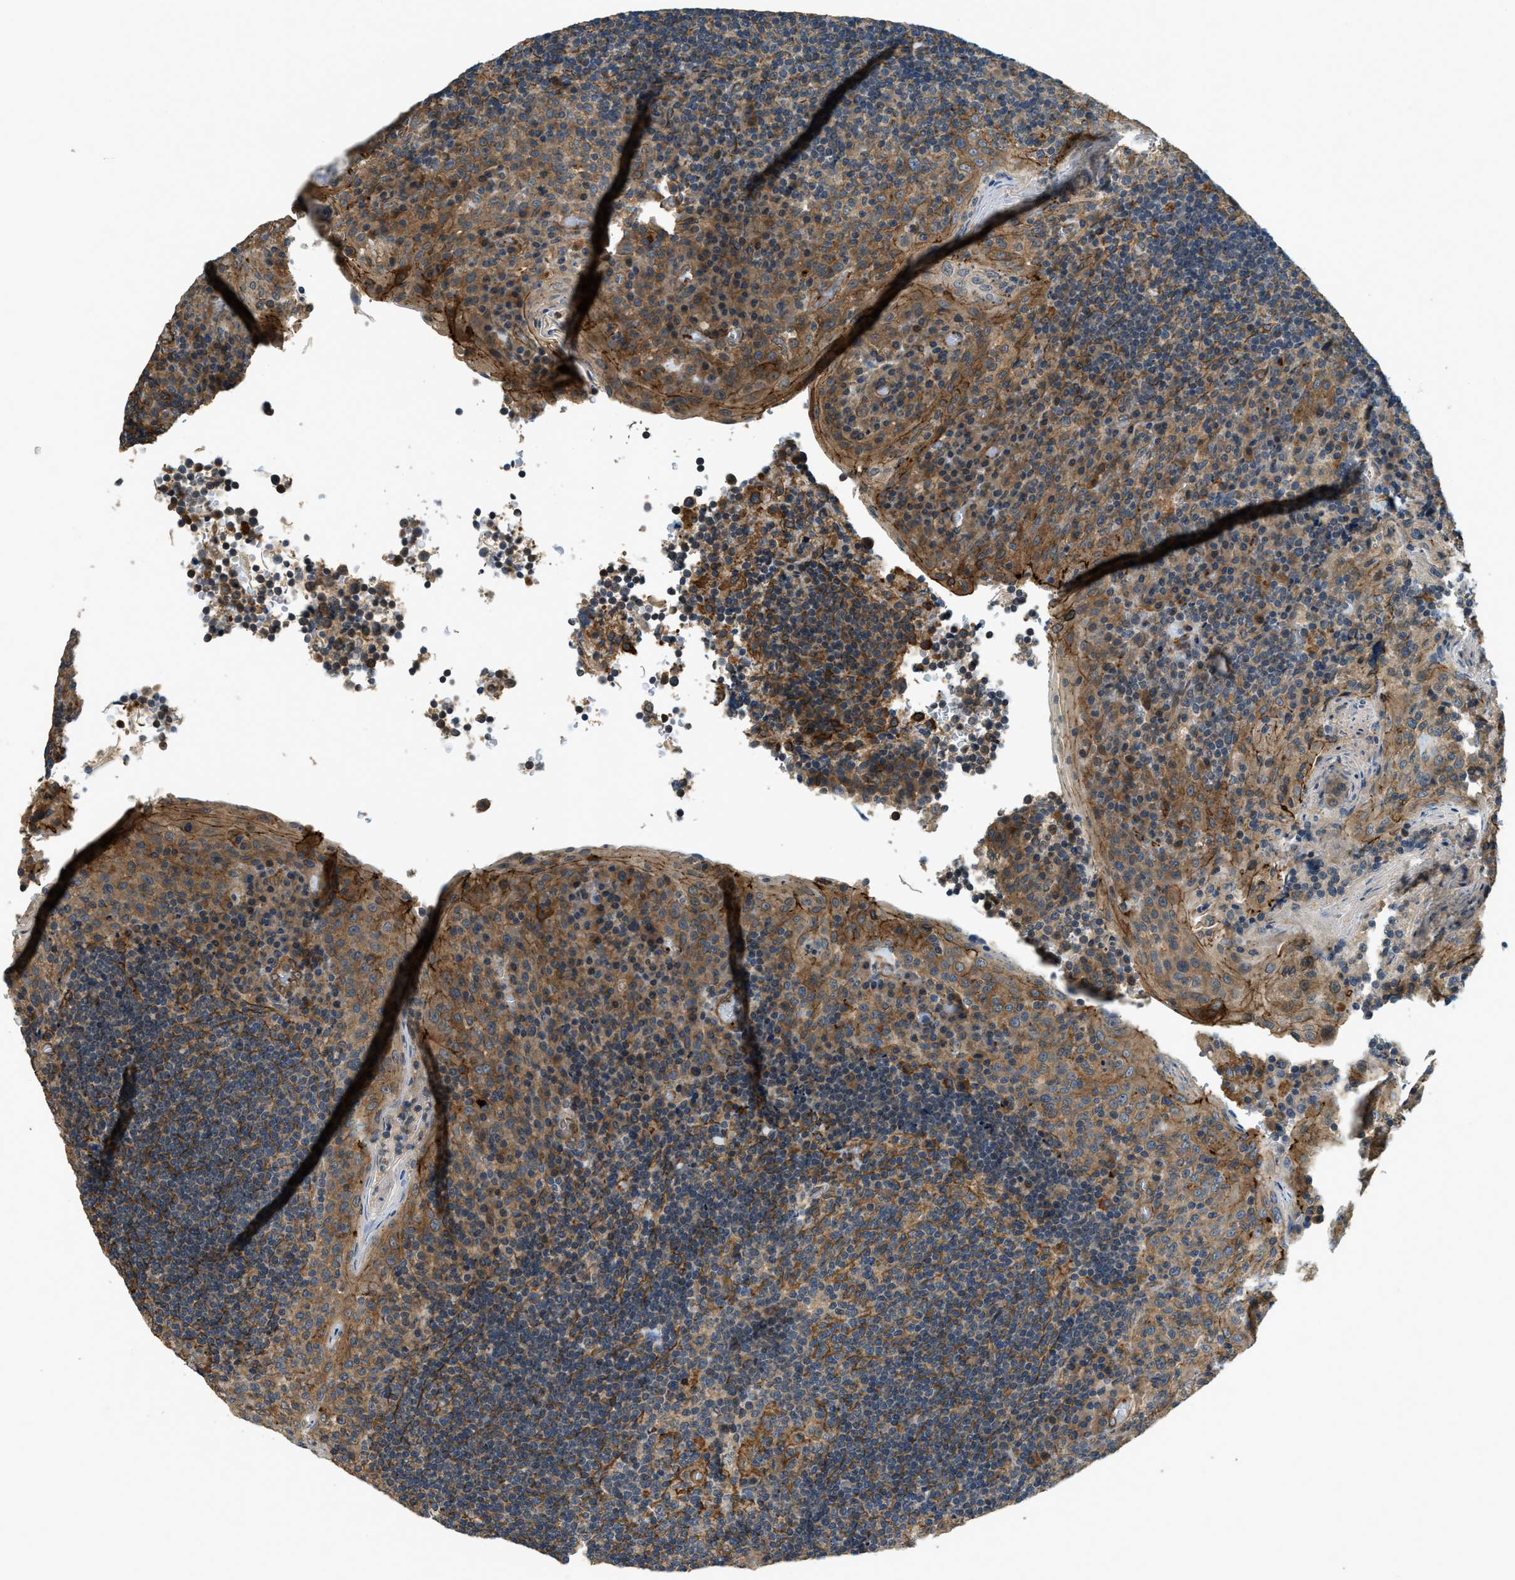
{"staining": {"intensity": "moderate", "quantity": ">75%", "location": "cytoplasmic/membranous"}, "tissue": "tonsil", "cell_type": "Germinal center cells", "image_type": "normal", "snomed": [{"axis": "morphology", "description": "Normal tissue, NOS"}, {"axis": "topography", "description": "Tonsil"}], "caption": "A high-resolution image shows immunohistochemistry (IHC) staining of normal tonsil, which displays moderate cytoplasmic/membranous expression in about >75% of germinal center cells. The staining was performed using DAB (3,3'-diaminobenzidine), with brown indicating positive protein expression. Nuclei are stained blue with hematoxylin.", "gene": "CGN", "patient": {"sex": "male", "age": 17}}